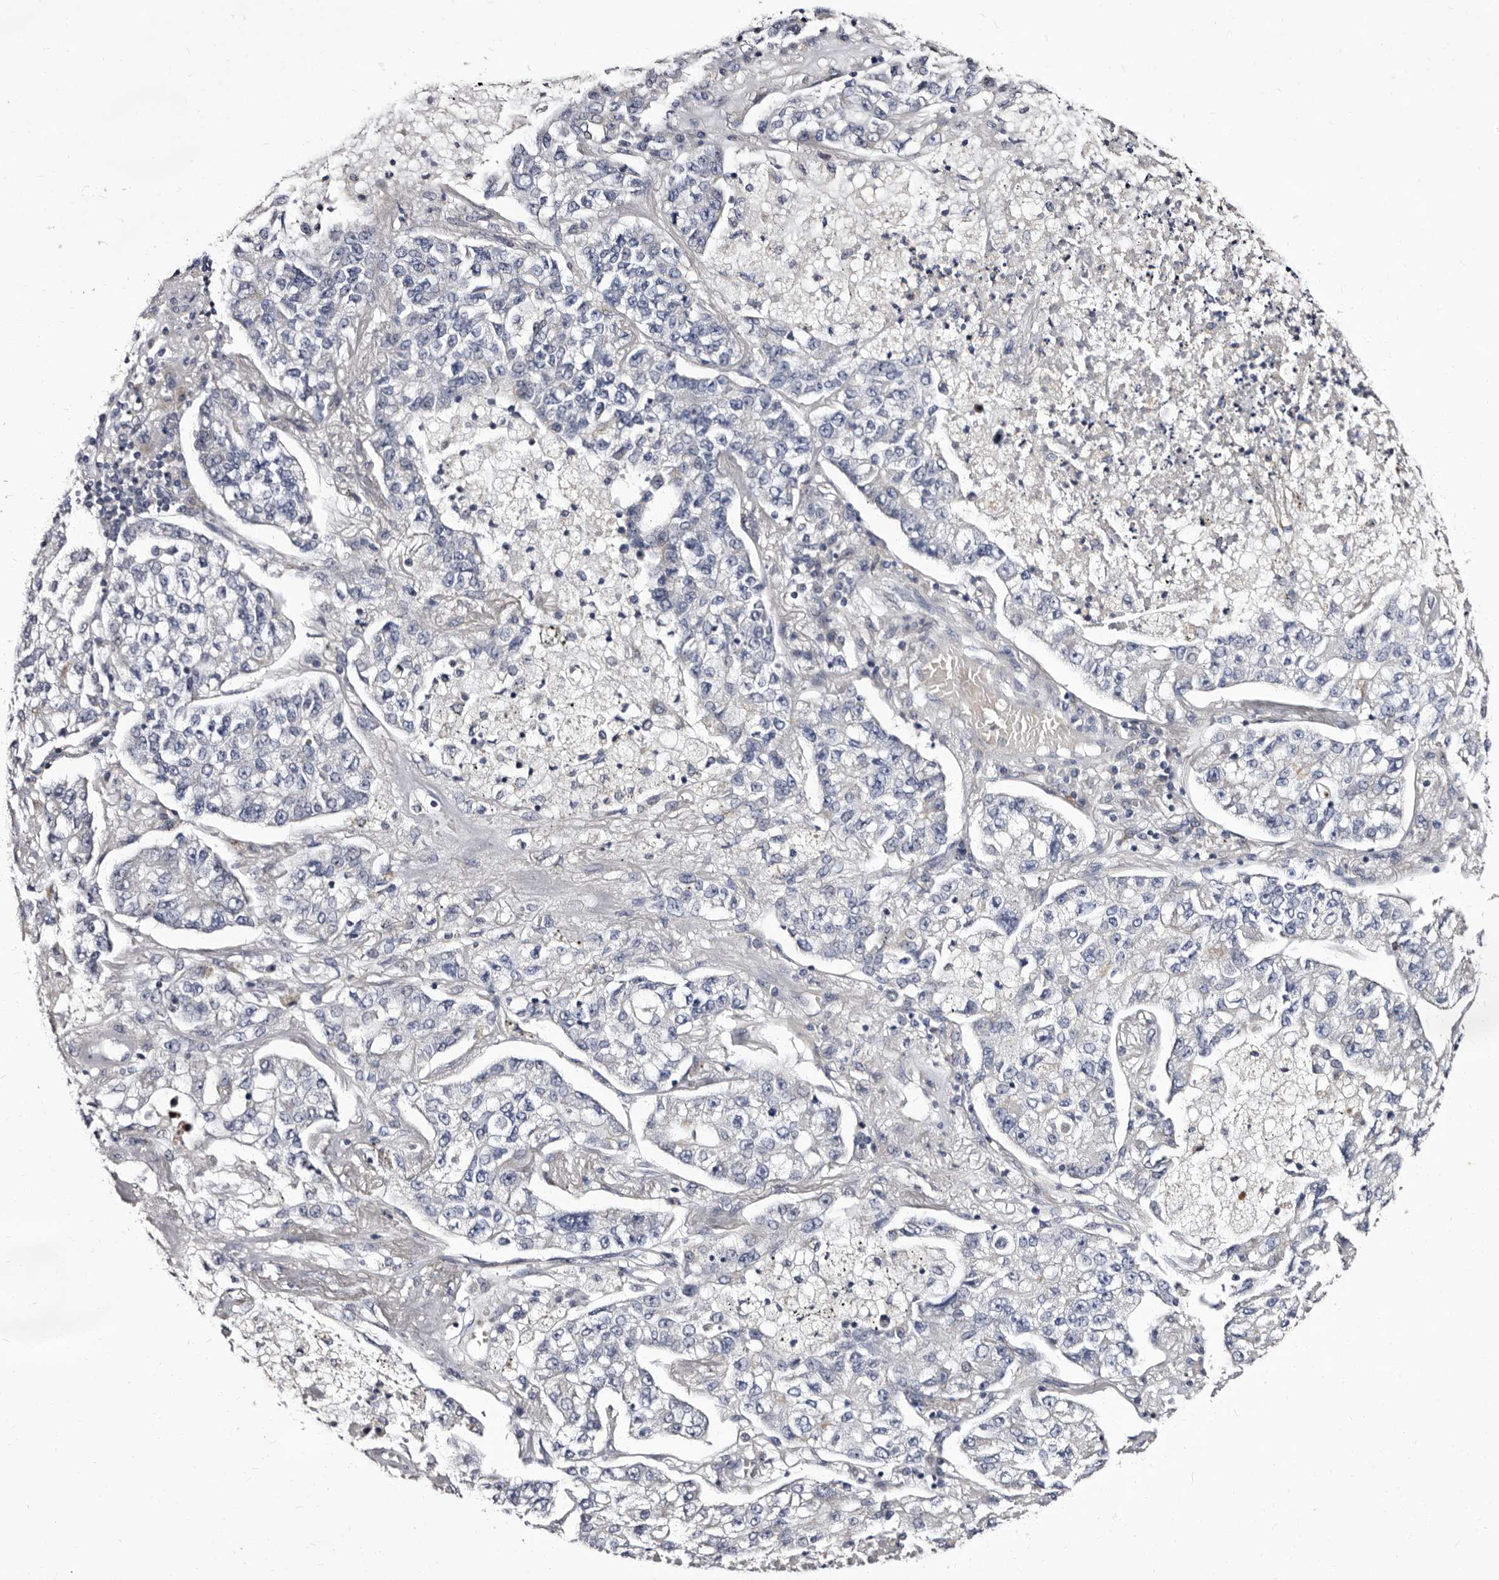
{"staining": {"intensity": "negative", "quantity": "none", "location": "none"}, "tissue": "lung cancer", "cell_type": "Tumor cells", "image_type": "cancer", "snomed": [{"axis": "morphology", "description": "Adenocarcinoma, NOS"}, {"axis": "topography", "description": "Lung"}], "caption": "Lung adenocarcinoma was stained to show a protein in brown. There is no significant positivity in tumor cells.", "gene": "AUNIP", "patient": {"sex": "male", "age": 49}}